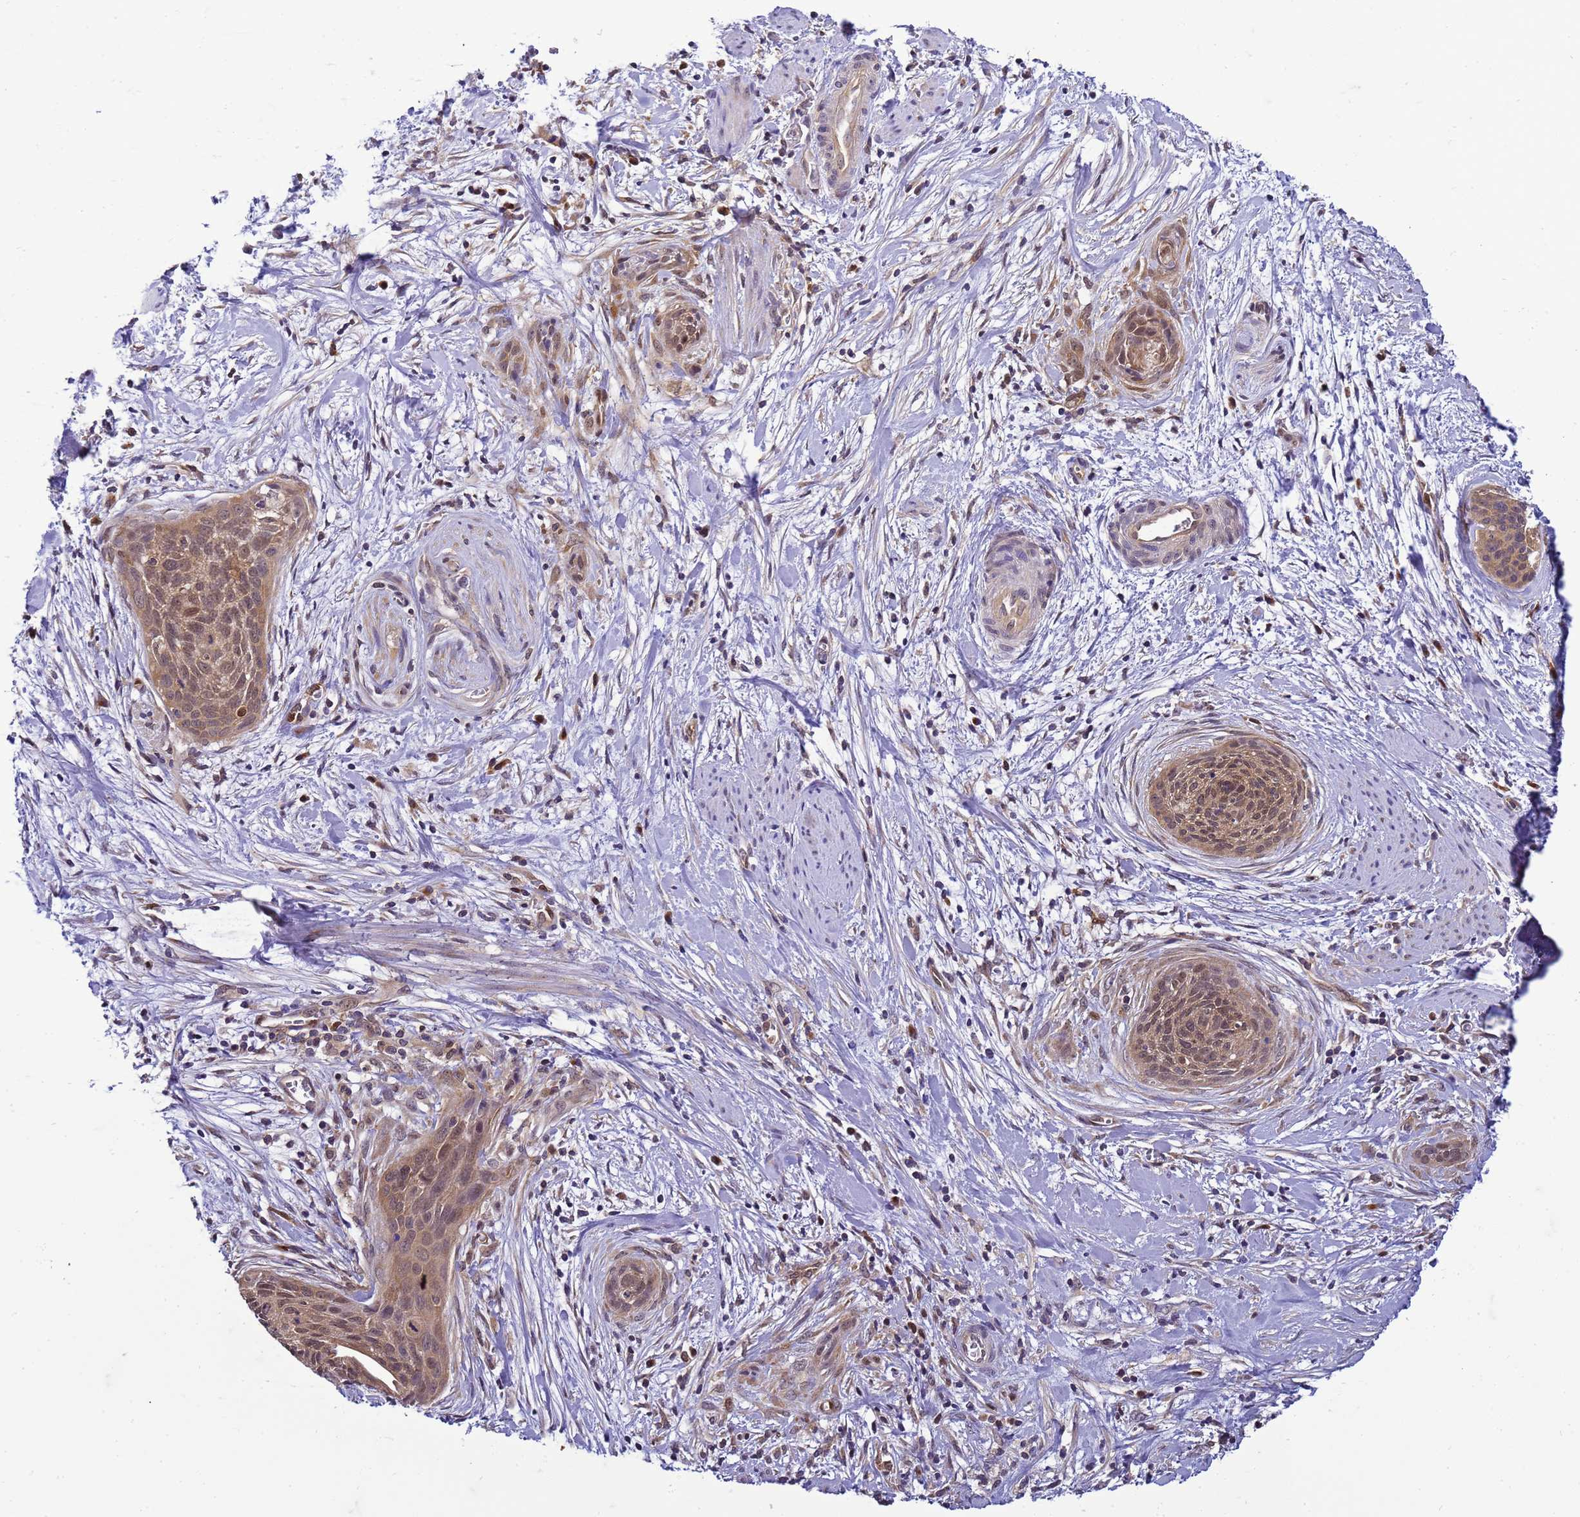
{"staining": {"intensity": "moderate", "quantity": ">75%", "location": "nuclear"}, "tissue": "cervical cancer", "cell_type": "Tumor cells", "image_type": "cancer", "snomed": [{"axis": "morphology", "description": "Squamous cell carcinoma, NOS"}, {"axis": "topography", "description": "Cervix"}], "caption": "This histopathology image shows immunohistochemistry (IHC) staining of cervical cancer, with medium moderate nuclear staining in approximately >75% of tumor cells.", "gene": "DDI2", "patient": {"sex": "female", "age": 55}}